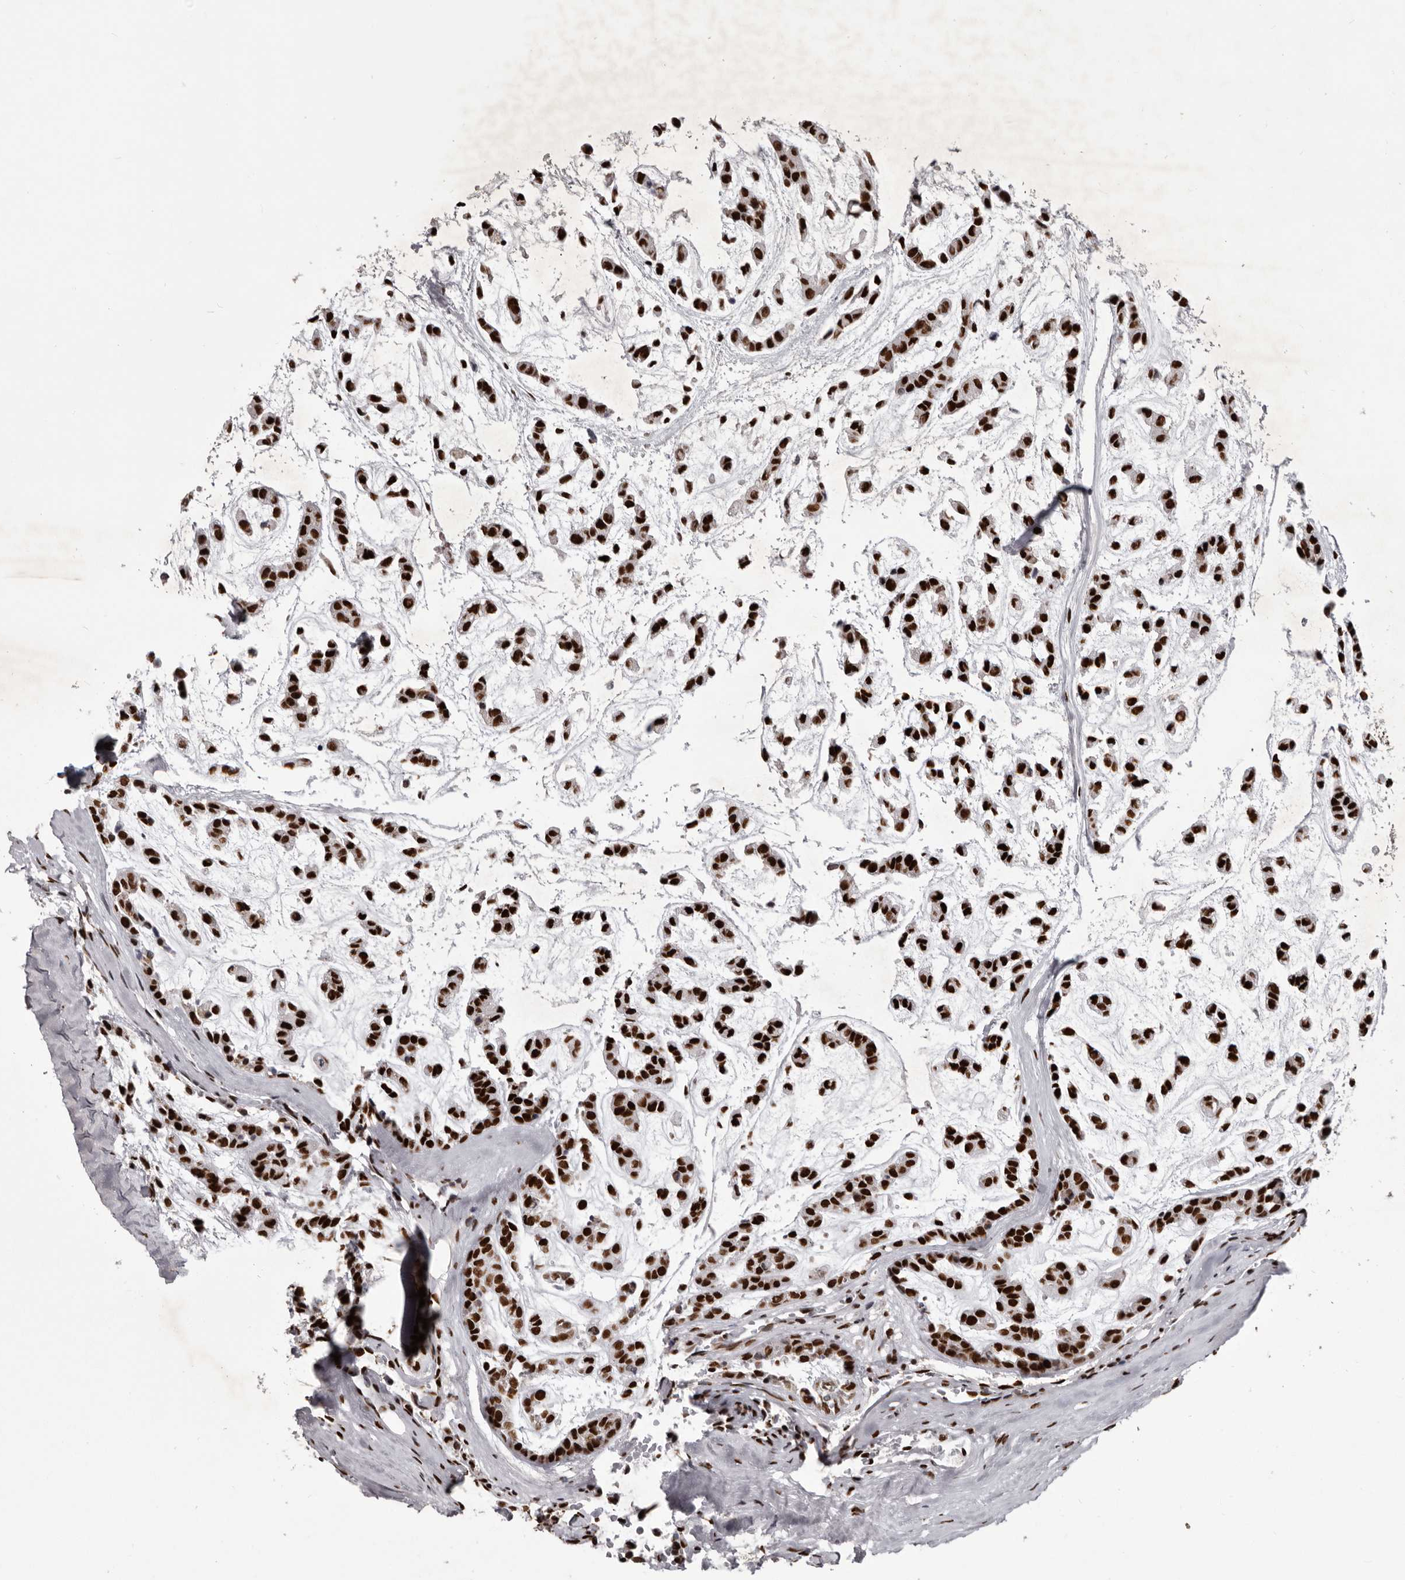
{"staining": {"intensity": "strong", "quantity": ">75%", "location": "nuclear"}, "tissue": "head and neck cancer", "cell_type": "Tumor cells", "image_type": "cancer", "snomed": [{"axis": "morphology", "description": "Adenocarcinoma, NOS"}, {"axis": "morphology", "description": "Adenoma, NOS"}, {"axis": "topography", "description": "Head-Neck"}], "caption": "Protein staining displays strong nuclear positivity in about >75% of tumor cells in head and neck cancer (adenoma).", "gene": "NUMA1", "patient": {"sex": "female", "age": 55}}